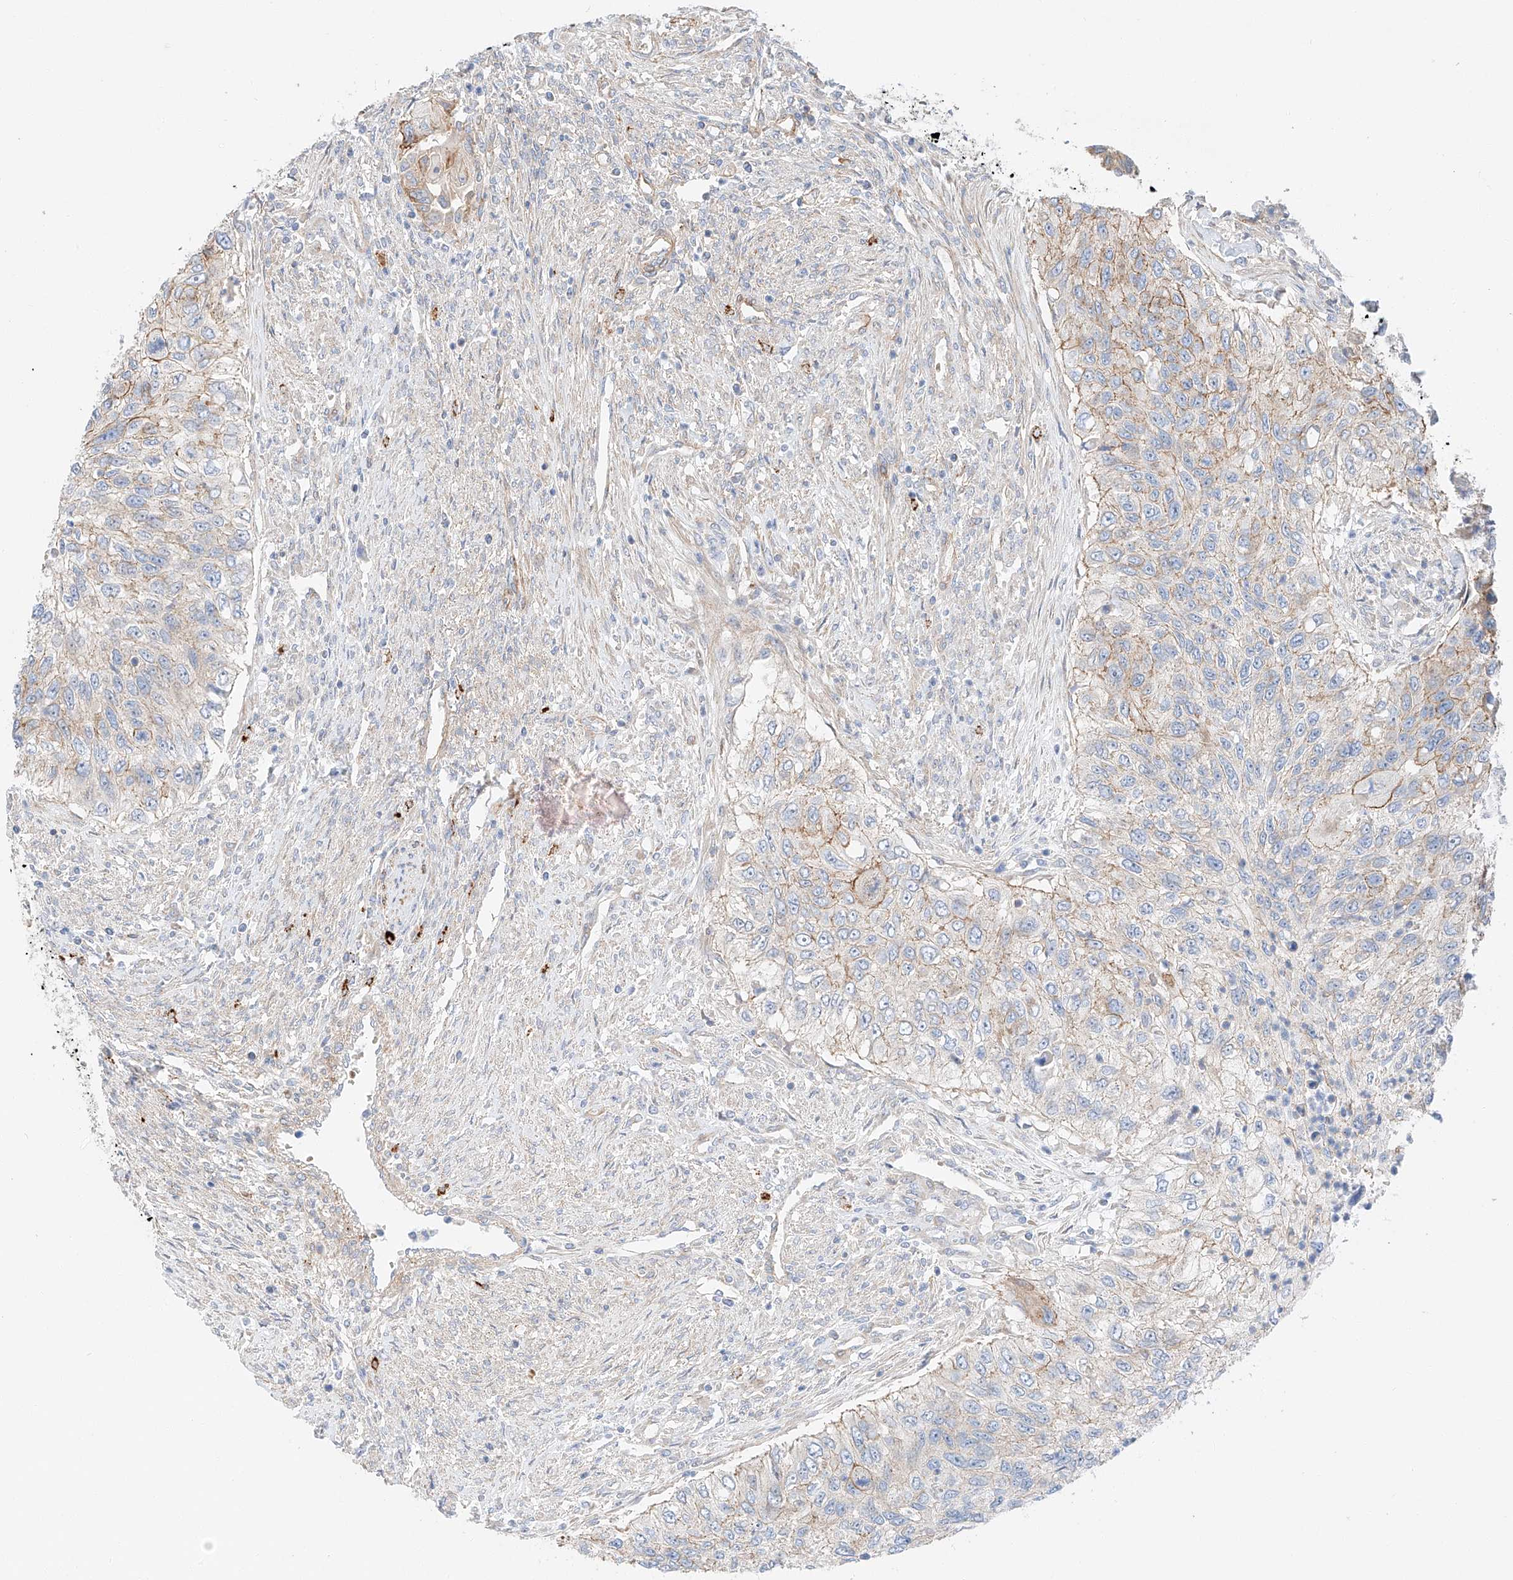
{"staining": {"intensity": "moderate", "quantity": "<25%", "location": "cytoplasmic/membranous"}, "tissue": "urothelial cancer", "cell_type": "Tumor cells", "image_type": "cancer", "snomed": [{"axis": "morphology", "description": "Urothelial carcinoma, High grade"}, {"axis": "topography", "description": "Urinary bladder"}], "caption": "The histopathology image shows immunohistochemical staining of urothelial cancer. There is moderate cytoplasmic/membranous positivity is identified in about <25% of tumor cells. (DAB IHC with brightfield microscopy, high magnification).", "gene": "MINDY4", "patient": {"sex": "female", "age": 60}}